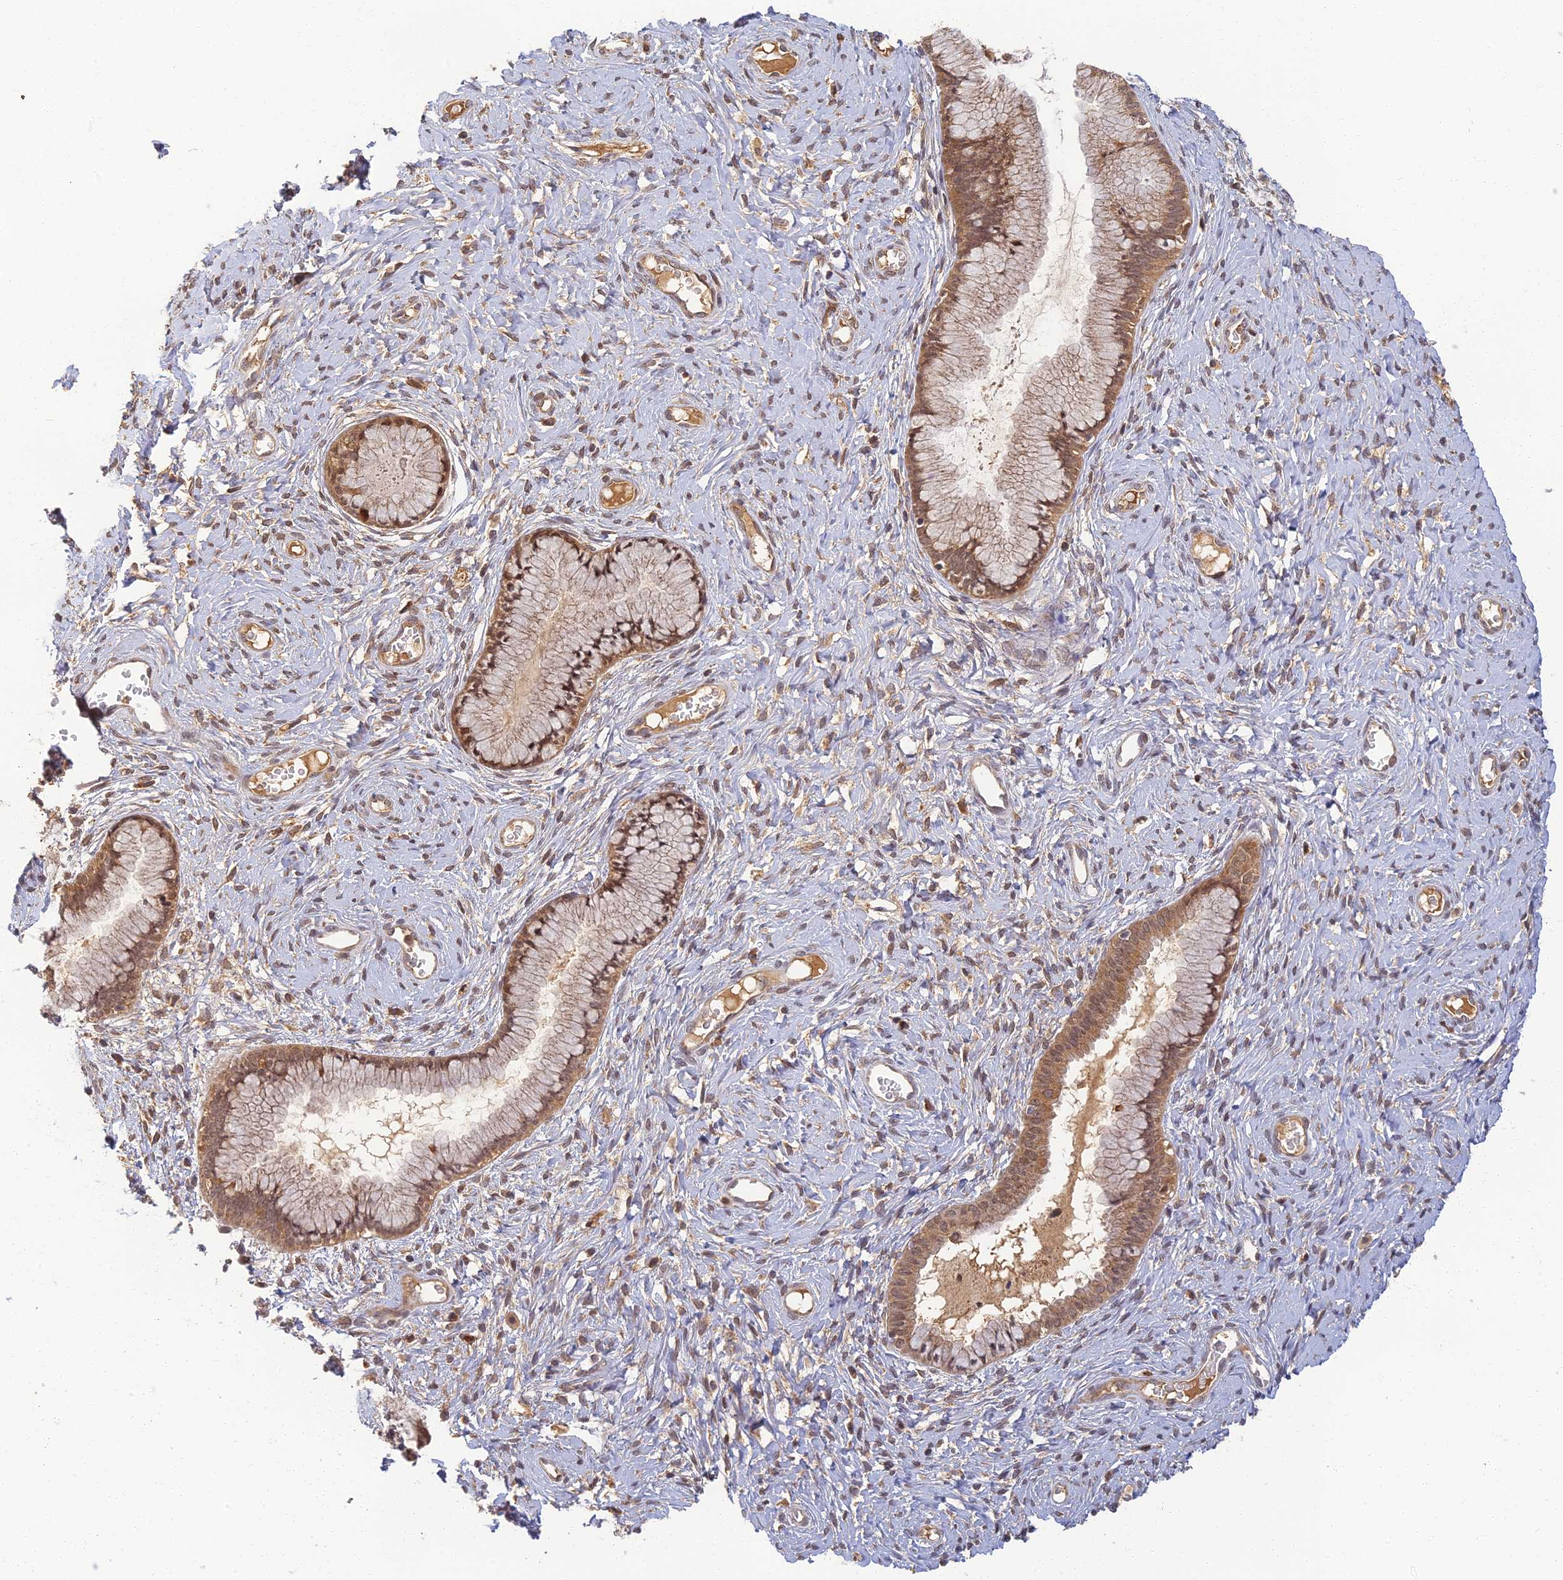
{"staining": {"intensity": "moderate", "quantity": ">75%", "location": "cytoplasmic/membranous"}, "tissue": "cervix", "cell_type": "Glandular cells", "image_type": "normal", "snomed": [{"axis": "morphology", "description": "Normal tissue, NOS"}, {"axis": "topography", "description": "Cervix"}], "caption": "Protein analysis of normal cervix demonstrates moderate cytoplasmic/membranous expression in about >75% of glandular cells.", "gene": "RGL3", "patient": {"sex": "female", "age": 42}}